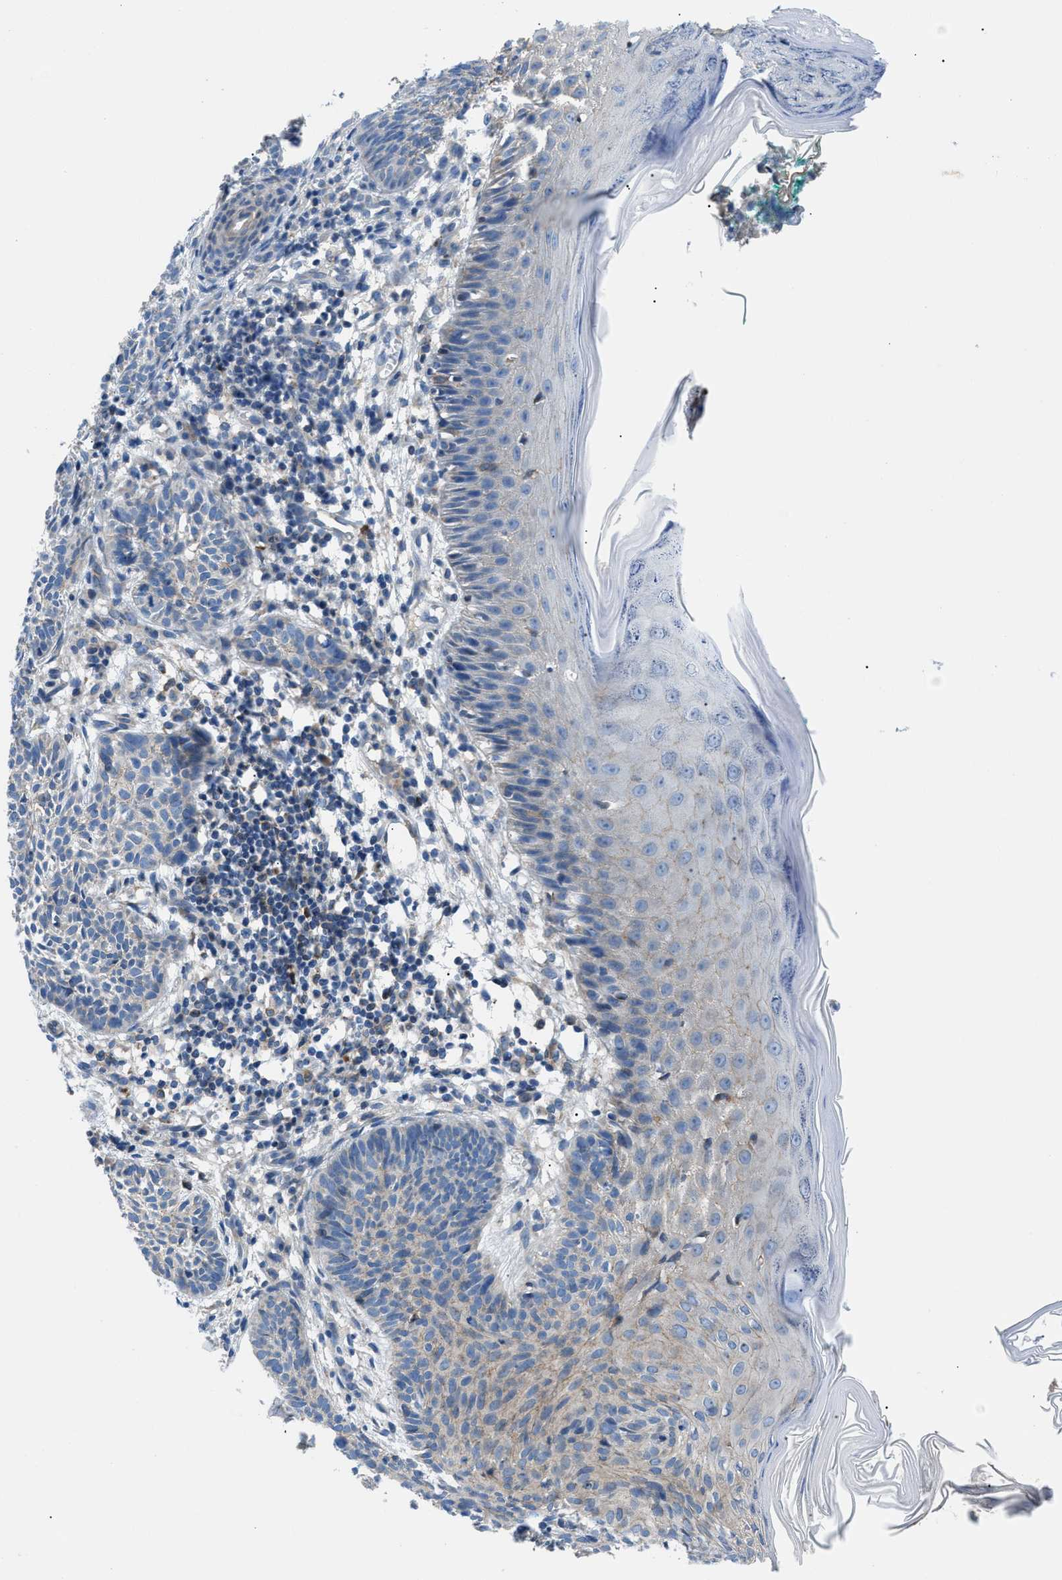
{"staining": {"intensity": "weak", "quantity": "<25%", "location": "cytoplasmic/membranous"}, "tissue": "skin cancer", "cell_type": "Tumor cells", "image_type": "cancer", "snomed": [{"axis": "morphology", "description": "Basal cell carcinoma"}, {"axis": "topography", "description": "Skin"}], "caption": "The image displays no significant staining in tumor cells of skin cancer.", "gene": "ZDHHC24", "patient": {"sex": "male", "age": 60}}